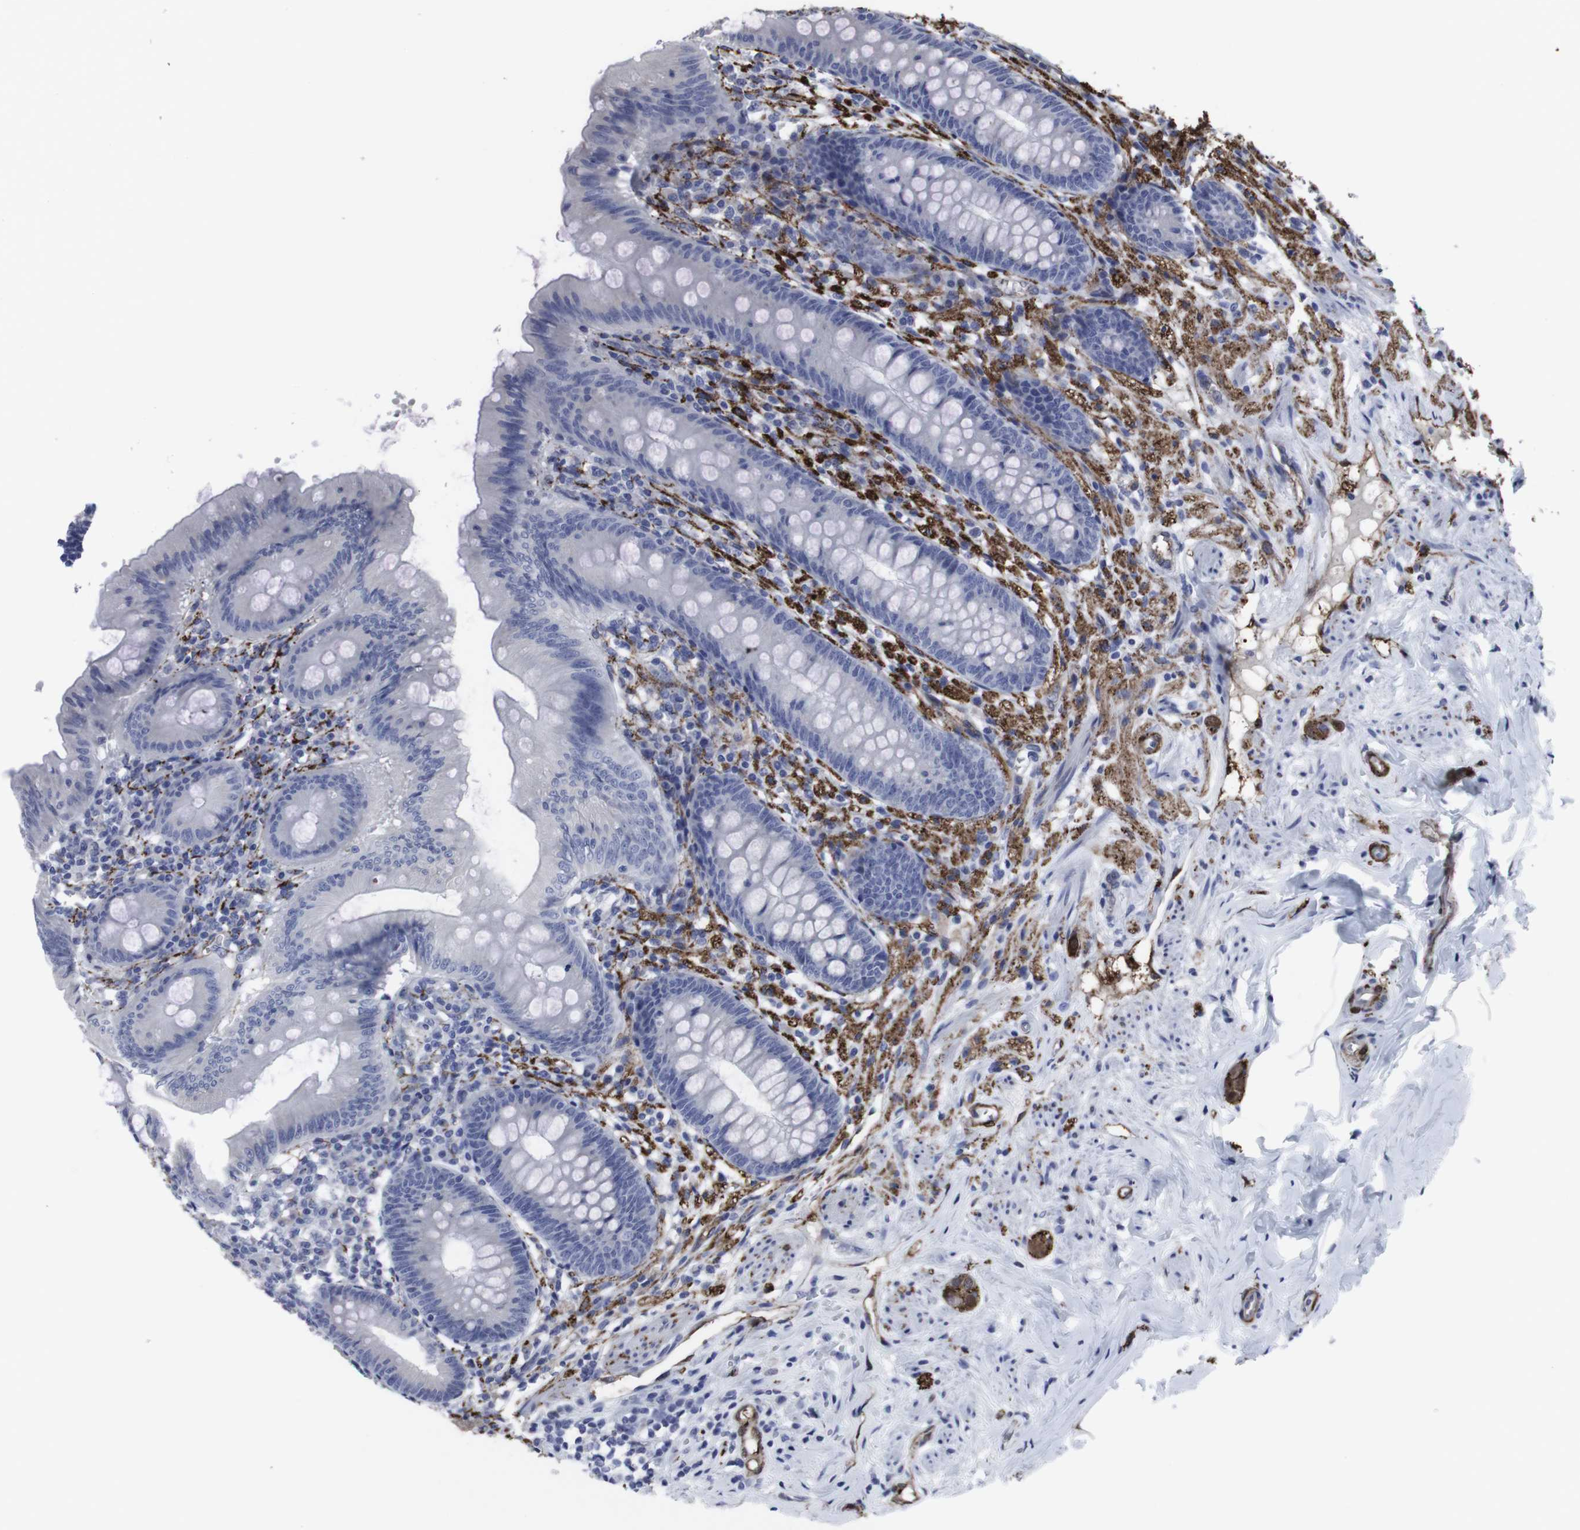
{"staining": {"intensity": "negative", "quantity": "none", "location": "none"}, "tissue": "appendix", "cell_type": "Glandular cells", "image_type": "normal", "snomed": [{"axis": "morphology", "description": "Normal tissue, NOS"}, {"axis": "topography", "description": "Appendix"}], "caption": "Normal appendix was stained to show a protein in brown. There is no significant staining in glandular cells. (DAB IHC, high magnification).", "gene": "SNCG", "patient": {"sex": "male", "age": 56}}